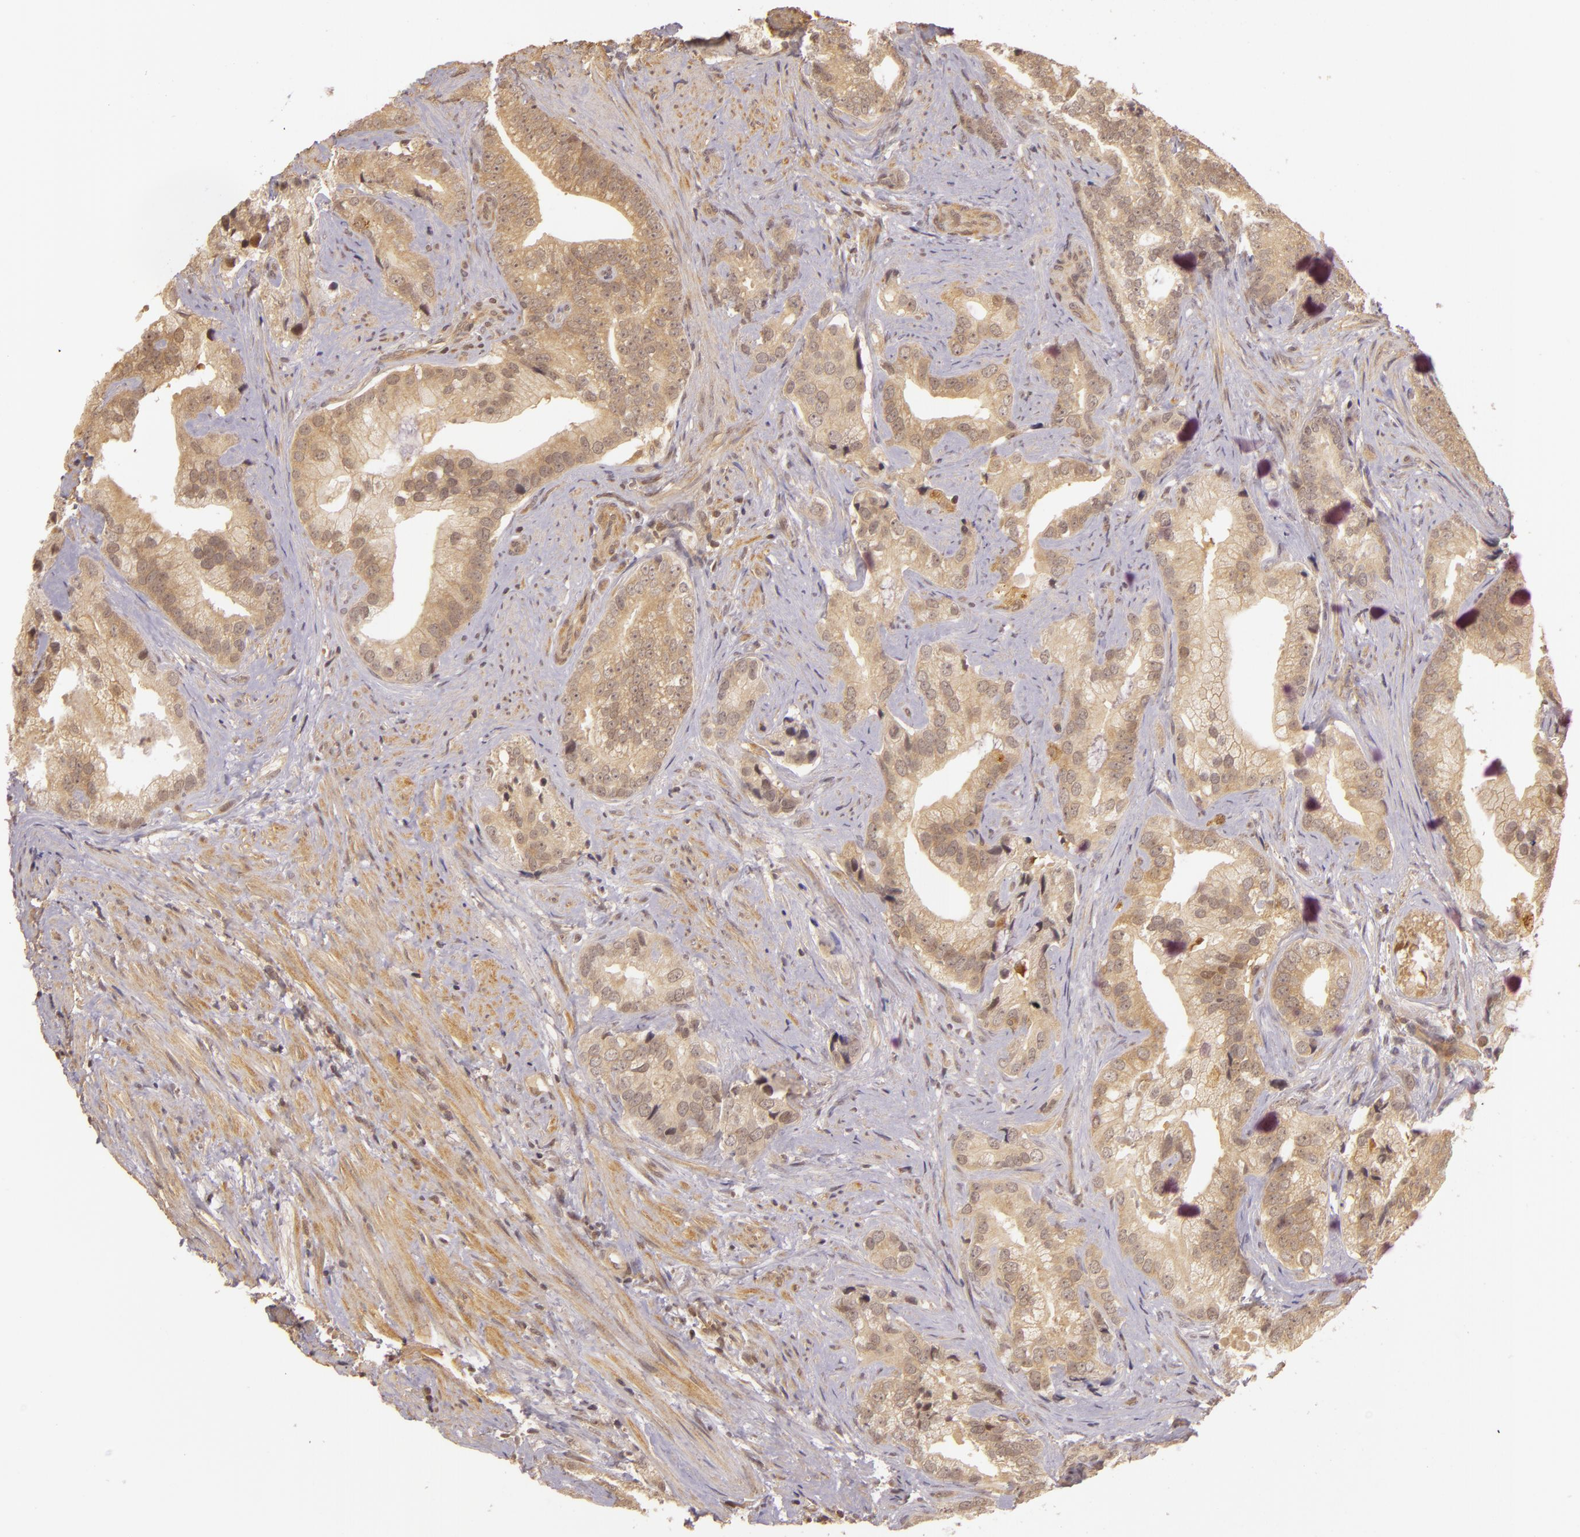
{"staining": {"intensity": "weak", "quantity": ">75%", "location": "cytoplasmic/membranous"}, "tissue": "prostate cancer", "cell_type": "Tumor cells", "image_type": "cancer", "snomed": [{"axis": "morphology", "description": "Adenocarcinoma, Low grade"}, {"axis": "topography", "description": "Prostate"}], "caption": "Immunohistochemical staining of human prostate adenocarcinoma (low-grade) shows low levels of weak cytoplasmic/membranous expression in approximately >75% of tumor cells.", "gene": "TXNRD2", "patient": {"sex": "male", "age": 71}}